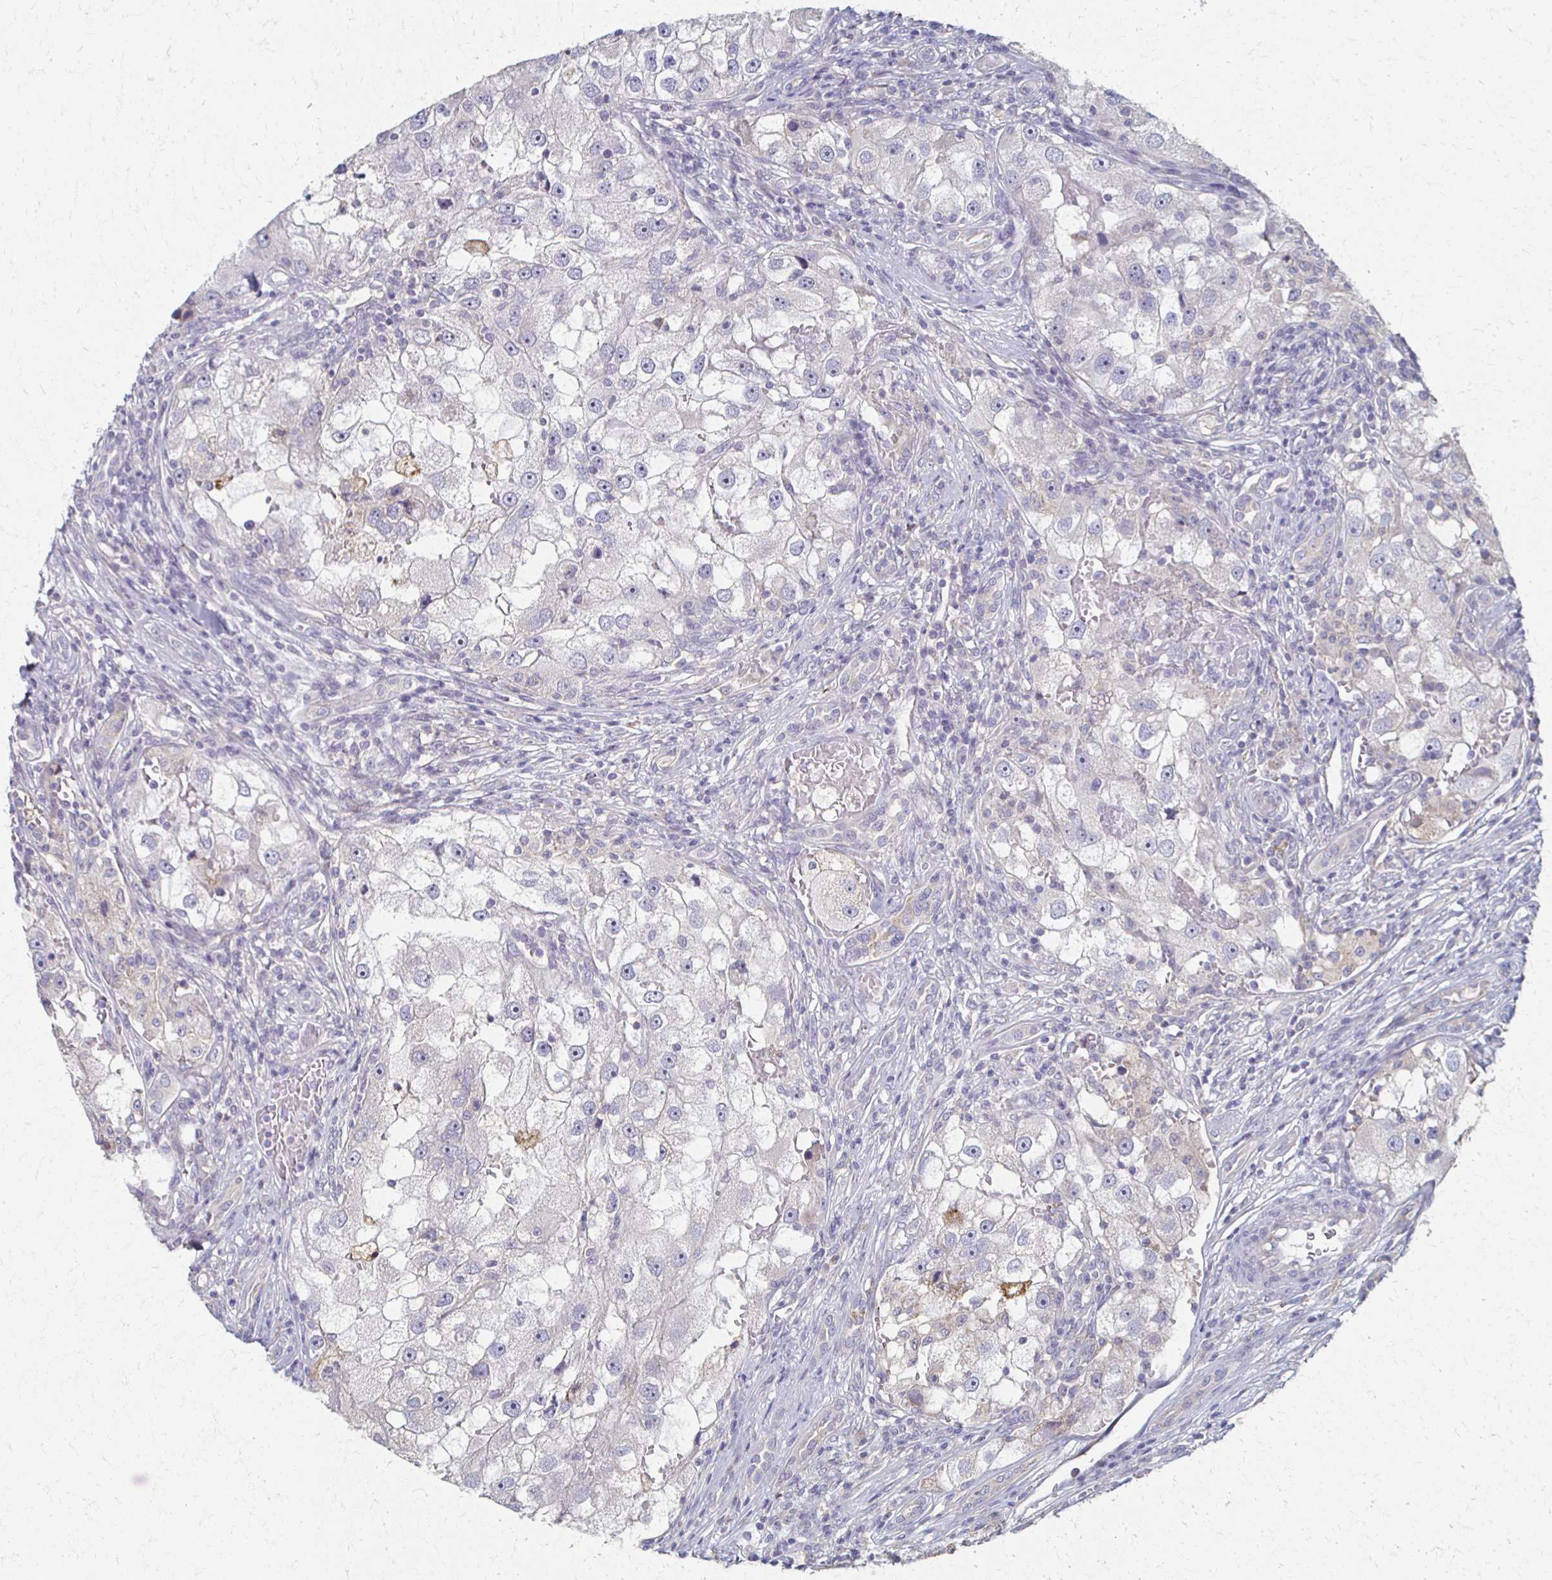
{"staining": {"intensity": "negative", "quantity": "none", "location": "none"}, "tissue": "renal cancer", "cell_type": "Tumor cells", "image_type": "cancer", "snomed": [{"axis": "morphology", "description": "Adenocarcinoma, NOS"}, {"axis": "topography", "description": "Kidney"}], "caption": "IHC of human renal cancer exhibits no expression in tumor cells.", "gene": "CX3CR1", "patient": {"sex": "male", "age": 63}}